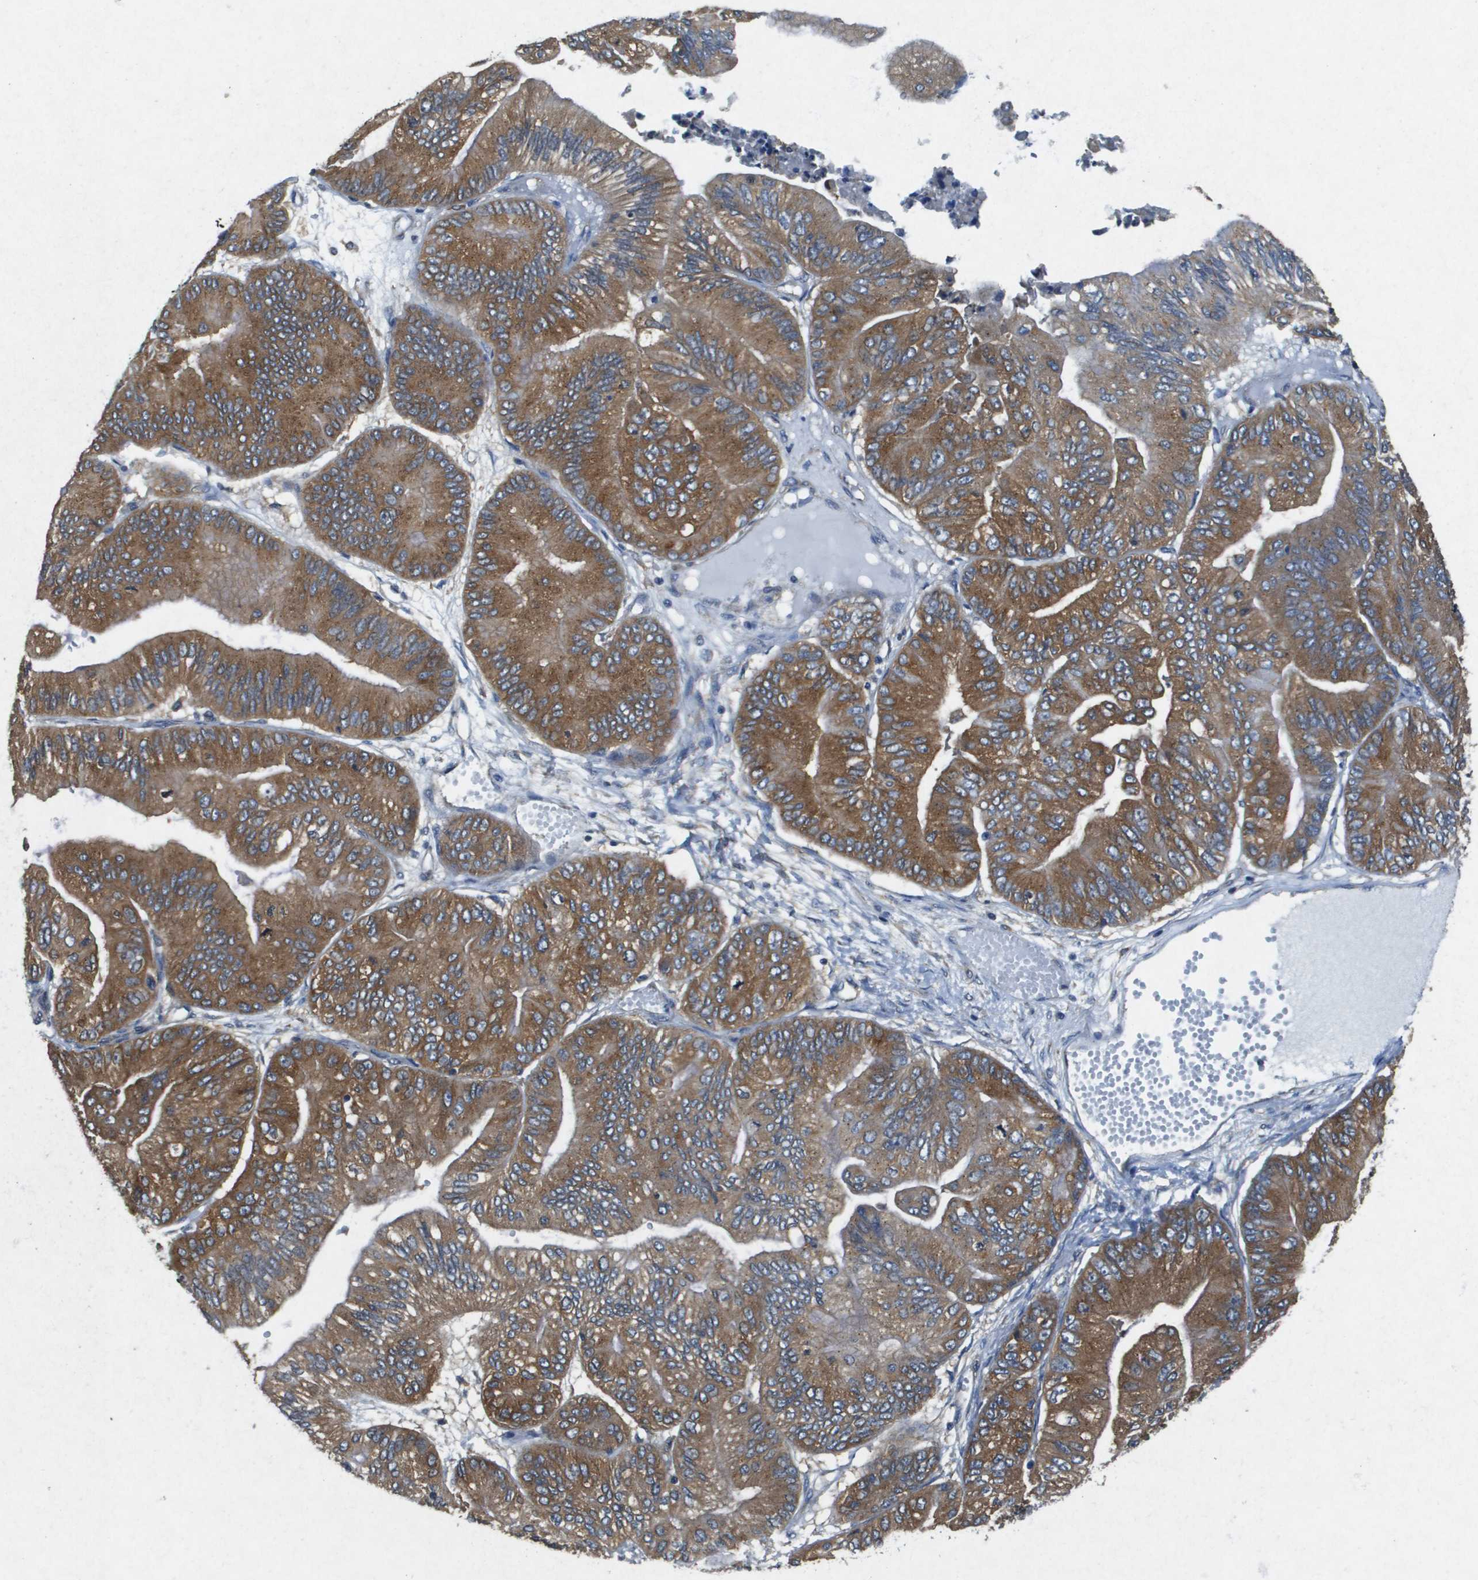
{"staining": {"intensity": "moderate", "quantity": ">75%", "location": "cytoplasmic/membranous"}, "tissue": "ovarian cancer", "cell_type": "Tumor cells", "image_type": "cancer", "snomed": [{"axis": "morphology", "description": "Cystadenocarcinoma, mucinous, NOS"}, {"axis": "topography", "description": "Ovary"}], "caption": "Immunohistochemical staining of human ovarian cancer (mucinous cystadenocarcinoma) demonstrates moderate cytoplasmic/membranous protein staining in about >75% of tumor cells.", "gene": "PTPRT", "patient": {"sex": "female", "age": 61}}